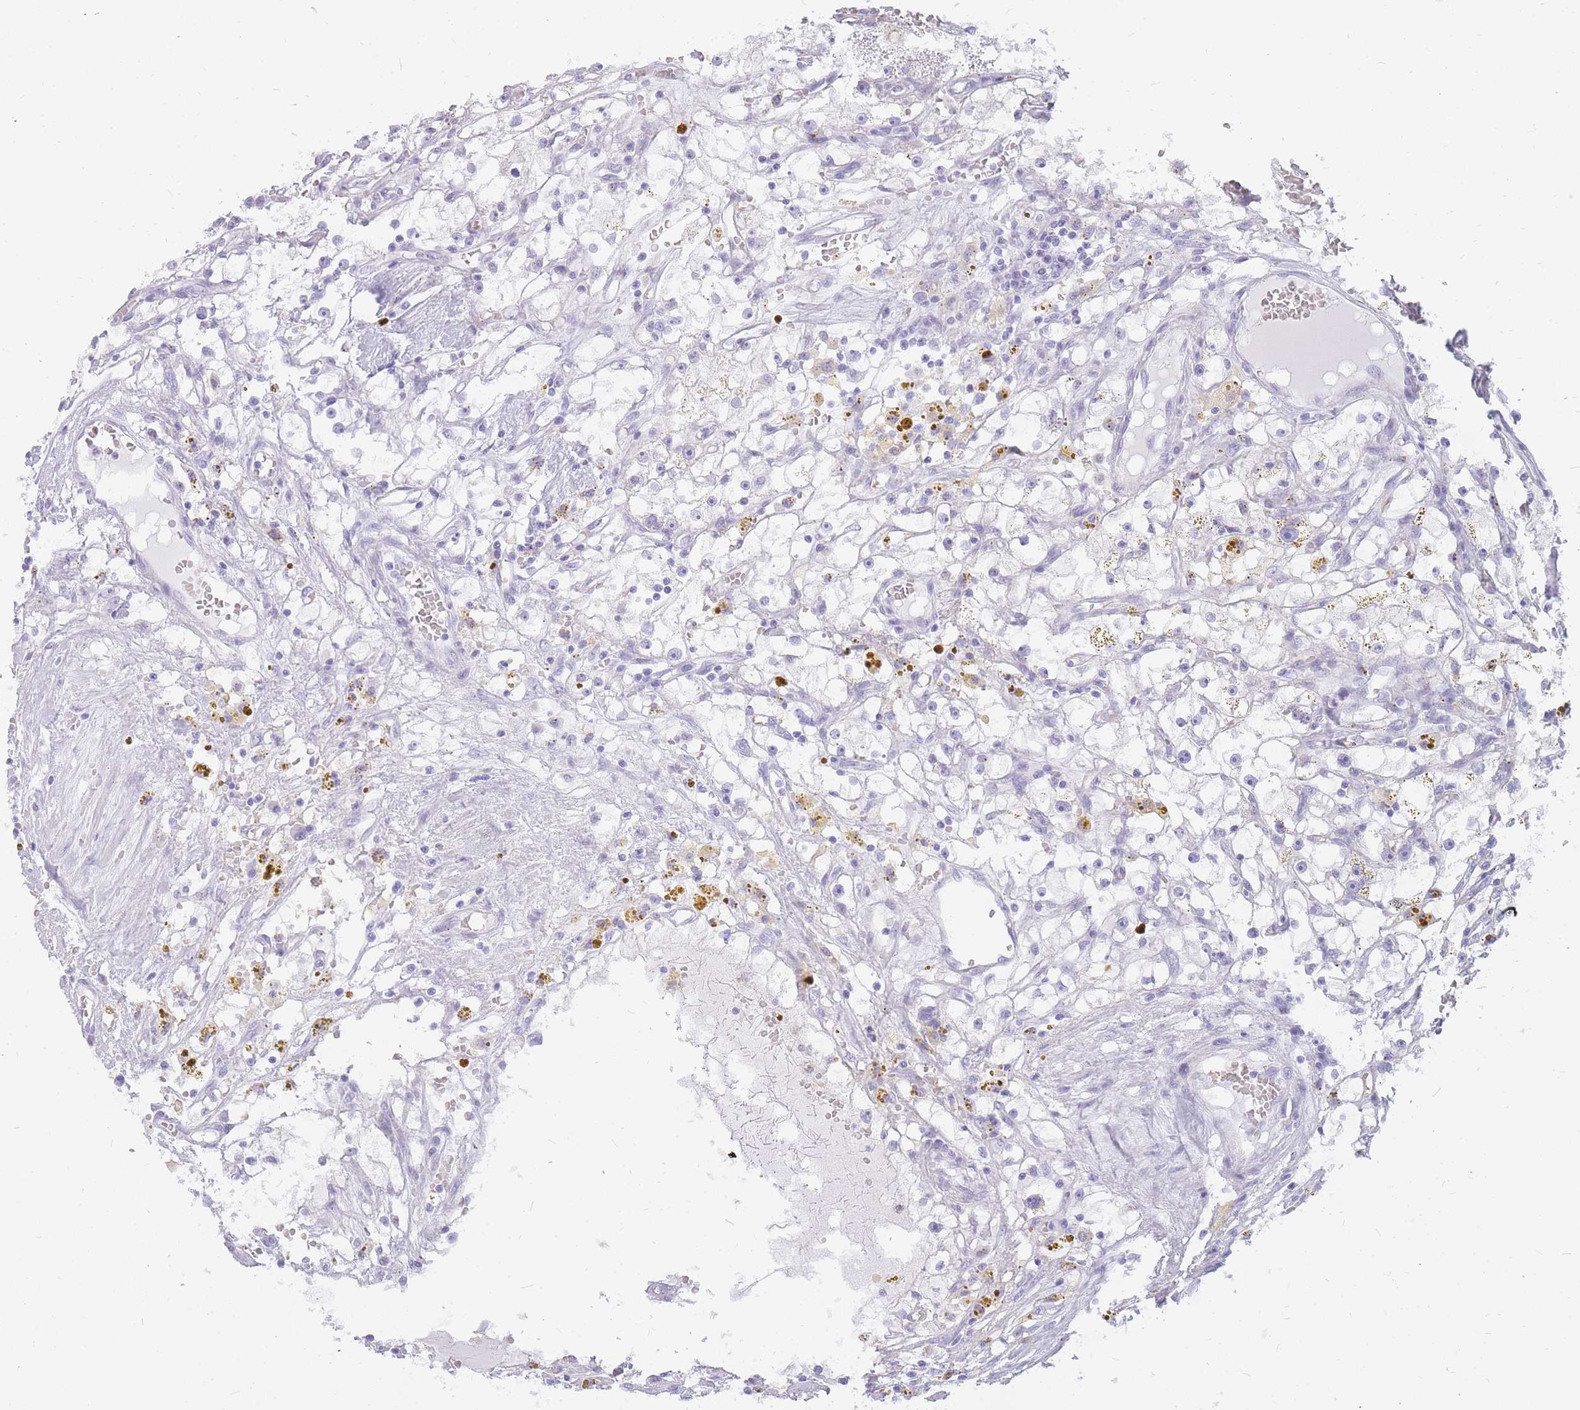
{"staining": {"intensity": "negative", "quantity": "none", "location": "none"}, "tissue": "renal cancer", "cell_type": "Tumor cells", "image_type": "cancer", "snomed": [{"axis": "morphology", "description": "Adenocarcinoma, NOS"}, {"axis": "topography", "description": "Kidney"}], "caption": "Tumor cells are negative for brown protein staining in renal cancer.", "gene": "INS", "patient": {"sex": "male", "age": 56}}